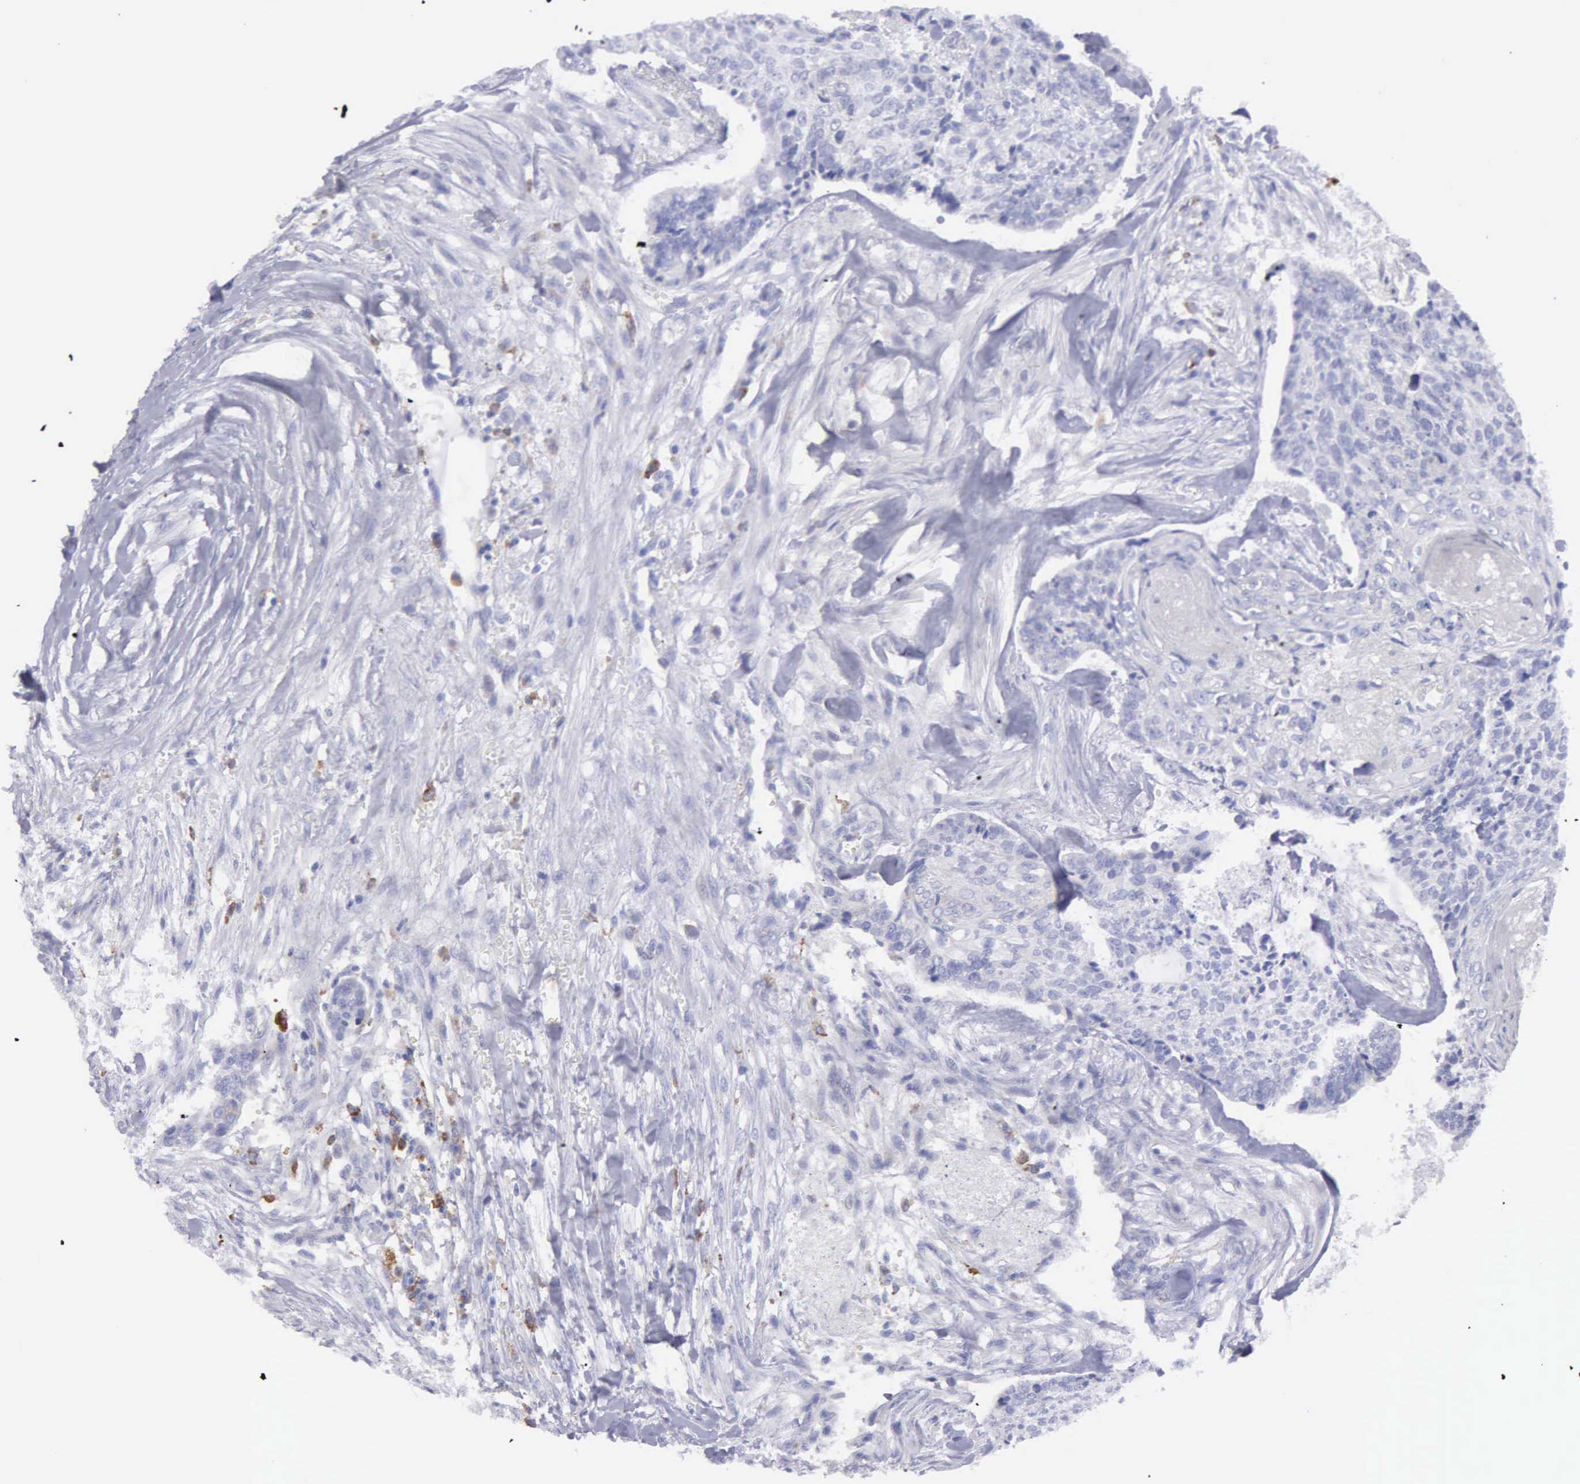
{"staining": {"intensity": "negative", "quantity": "none", "location": "none"}, "tissue": "head and neck cancer", "cell_type": "Tumor cells", "image_type": "cancer", "snomed": [{"axis": "morphology", "description": "Squamous cell carcinoma, NOS"}, {"axis": "topography", "description": "Salivary gland"}, {"axis": "topography", "description": "Head-Neck"}], "caption": "The photomicrograph demonstrates no significant positivity in tumor cells of head and neck cancer (squamous cell carcinoma).", "gene": "TYRP1", "patient": {"sex": "male", "age": 70}}